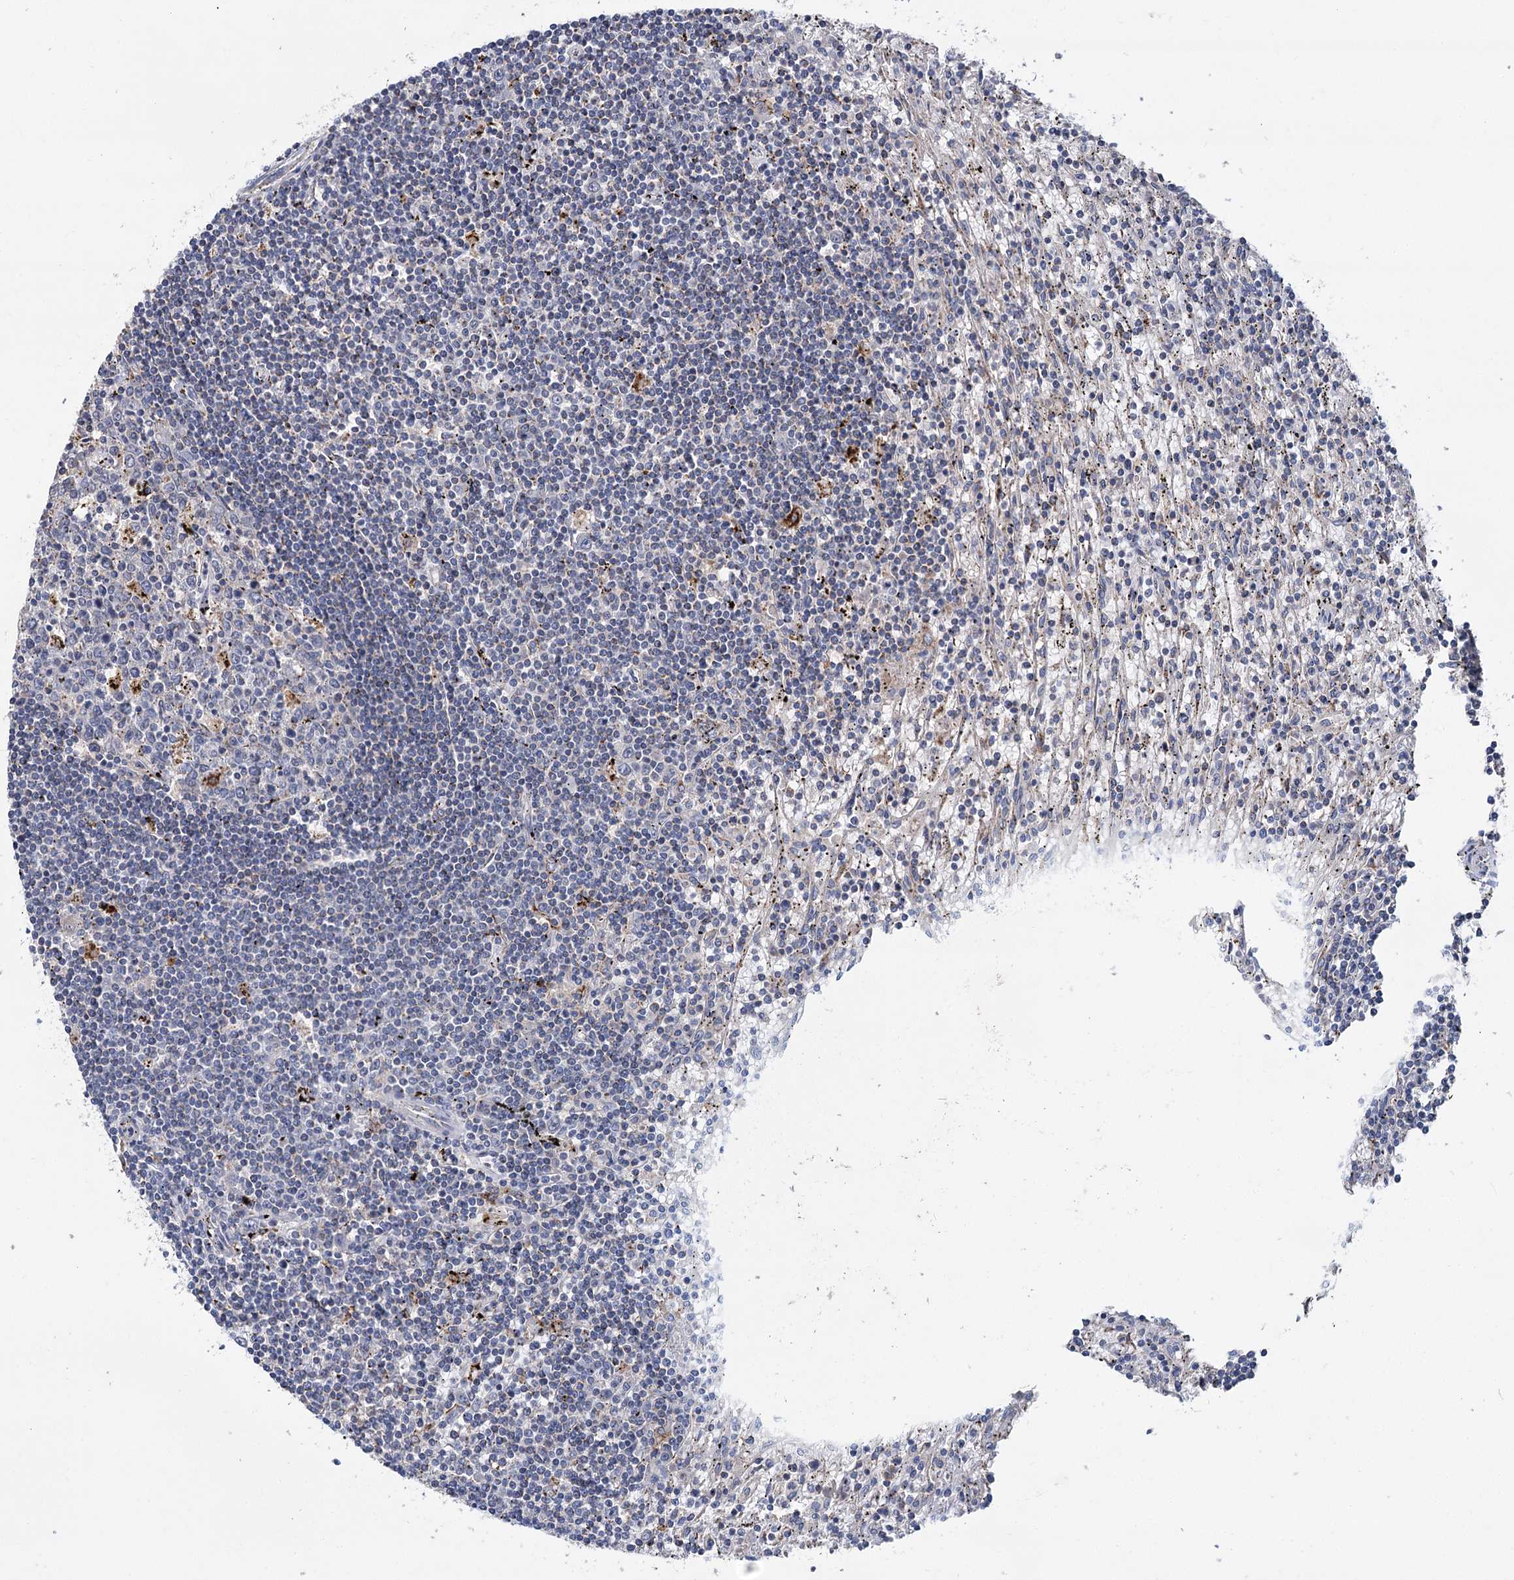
{"staining": {"intensity": "negative", "quantity": "none", "location": "none"}, "tissue": "lymphoma", "cell_type": "Tumor cells", "image_type": "cancer", "snomed": [{"axis": "morphology", "description": "Malignant lymphoma, non-Hodgkin's type, Low grade"}, {"axis": "topography", "description": "Spleen"}], "caption": "Tumor cells show no significant positivity in lymphoma.", "gene": "ANKRD16", "patient": {"sex": "male", "age": 76}}